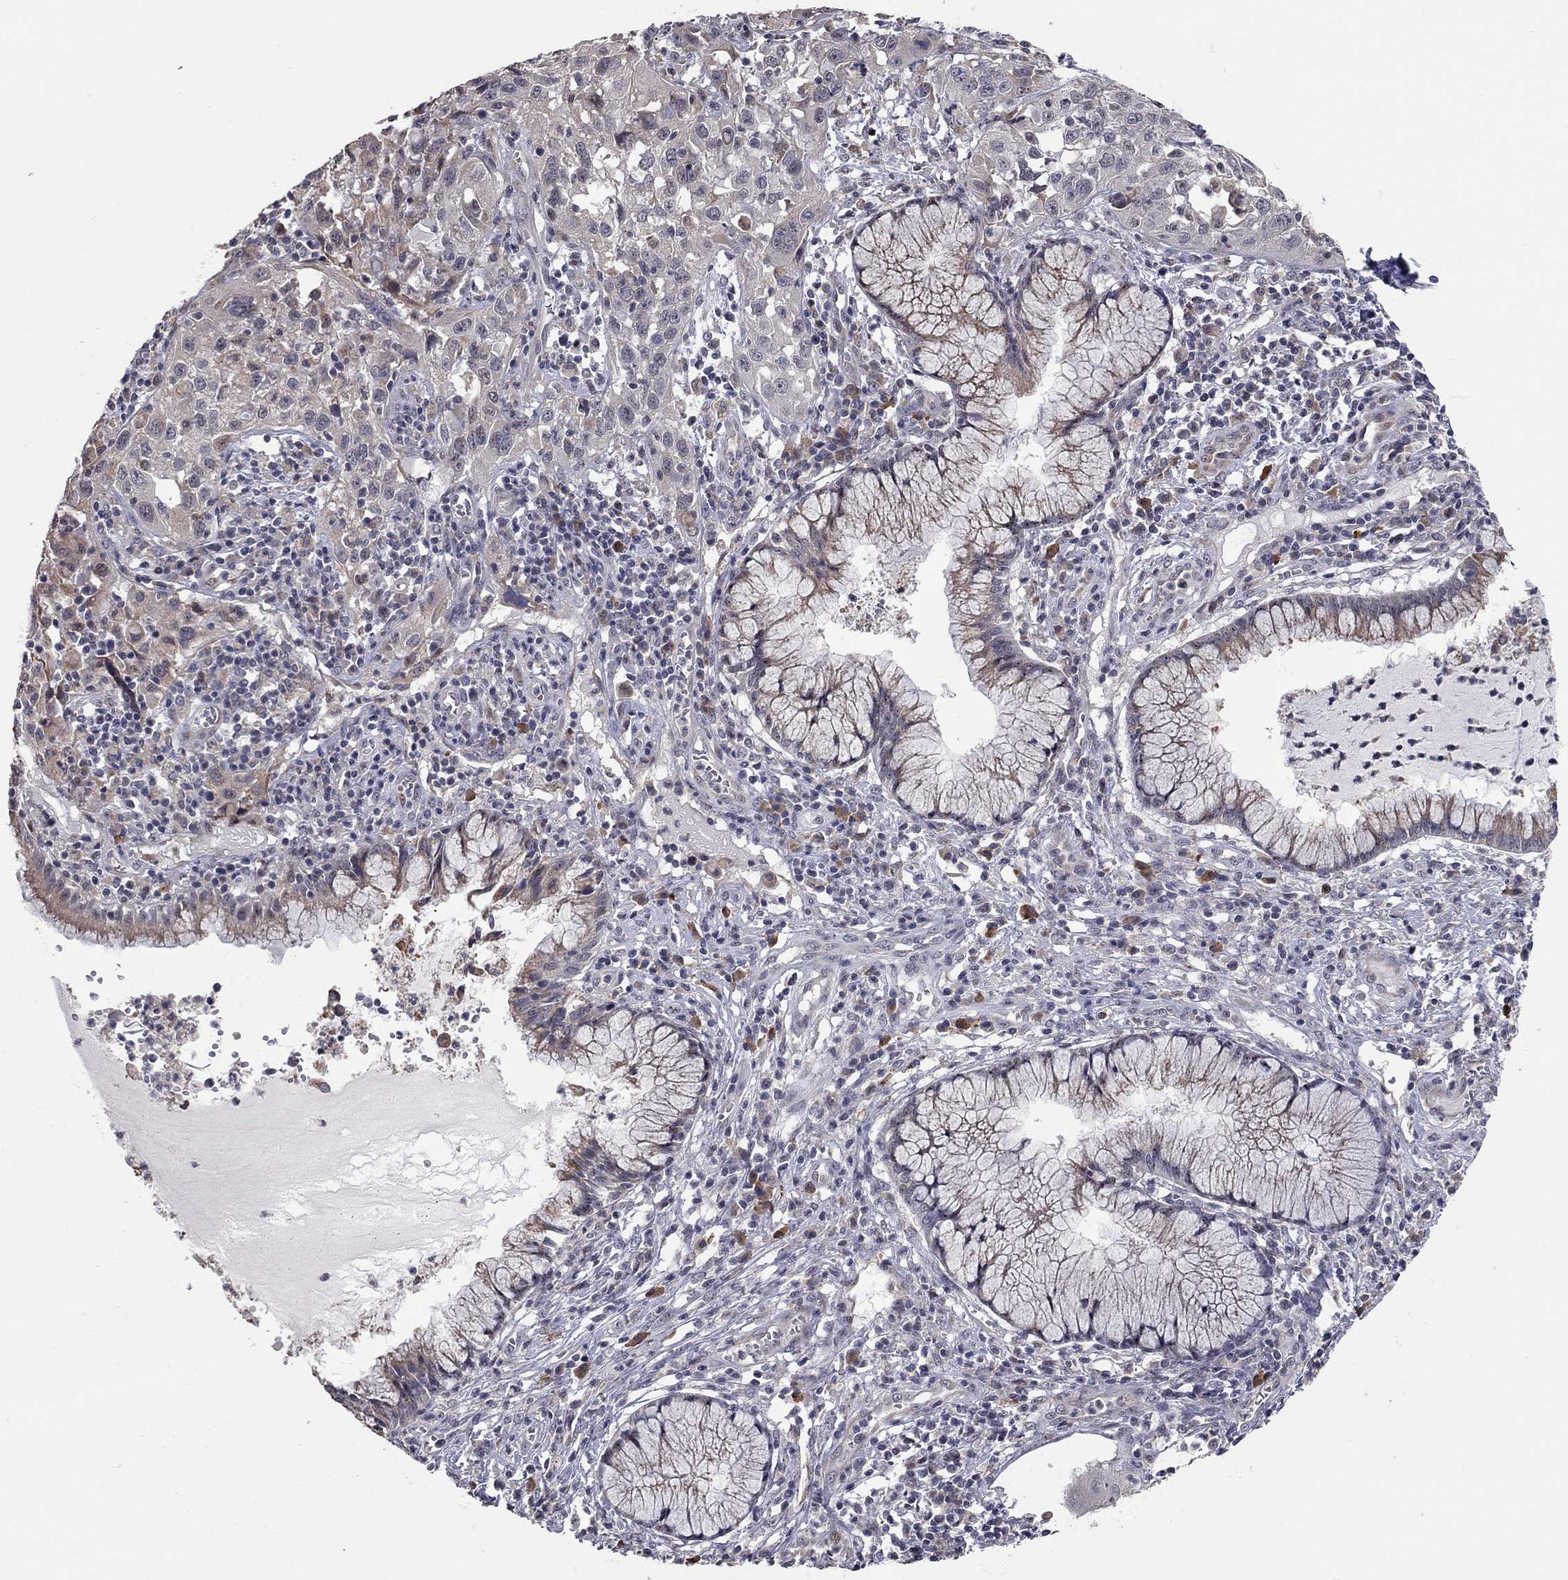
{"staining": {"intensity": "negative", "quantity": "none", "location": "none"}, "tissue": "cervical cancer", "cell_type": "Tumor cells", "image_type": "cancer", "snomed": [{"axis": "morphology", "description": "Squamous cell carcinoma, NOS"}, {"axis": "topography", "description": "Cervix"}], "caption": "A high-resolution histopathology image shows IHC staining of squamous cell carcinoma (cervical), which reveals no significant expression in tumor cells.", "gene": "XAGE2", "patient": {"sex": "female", "age": 32}}